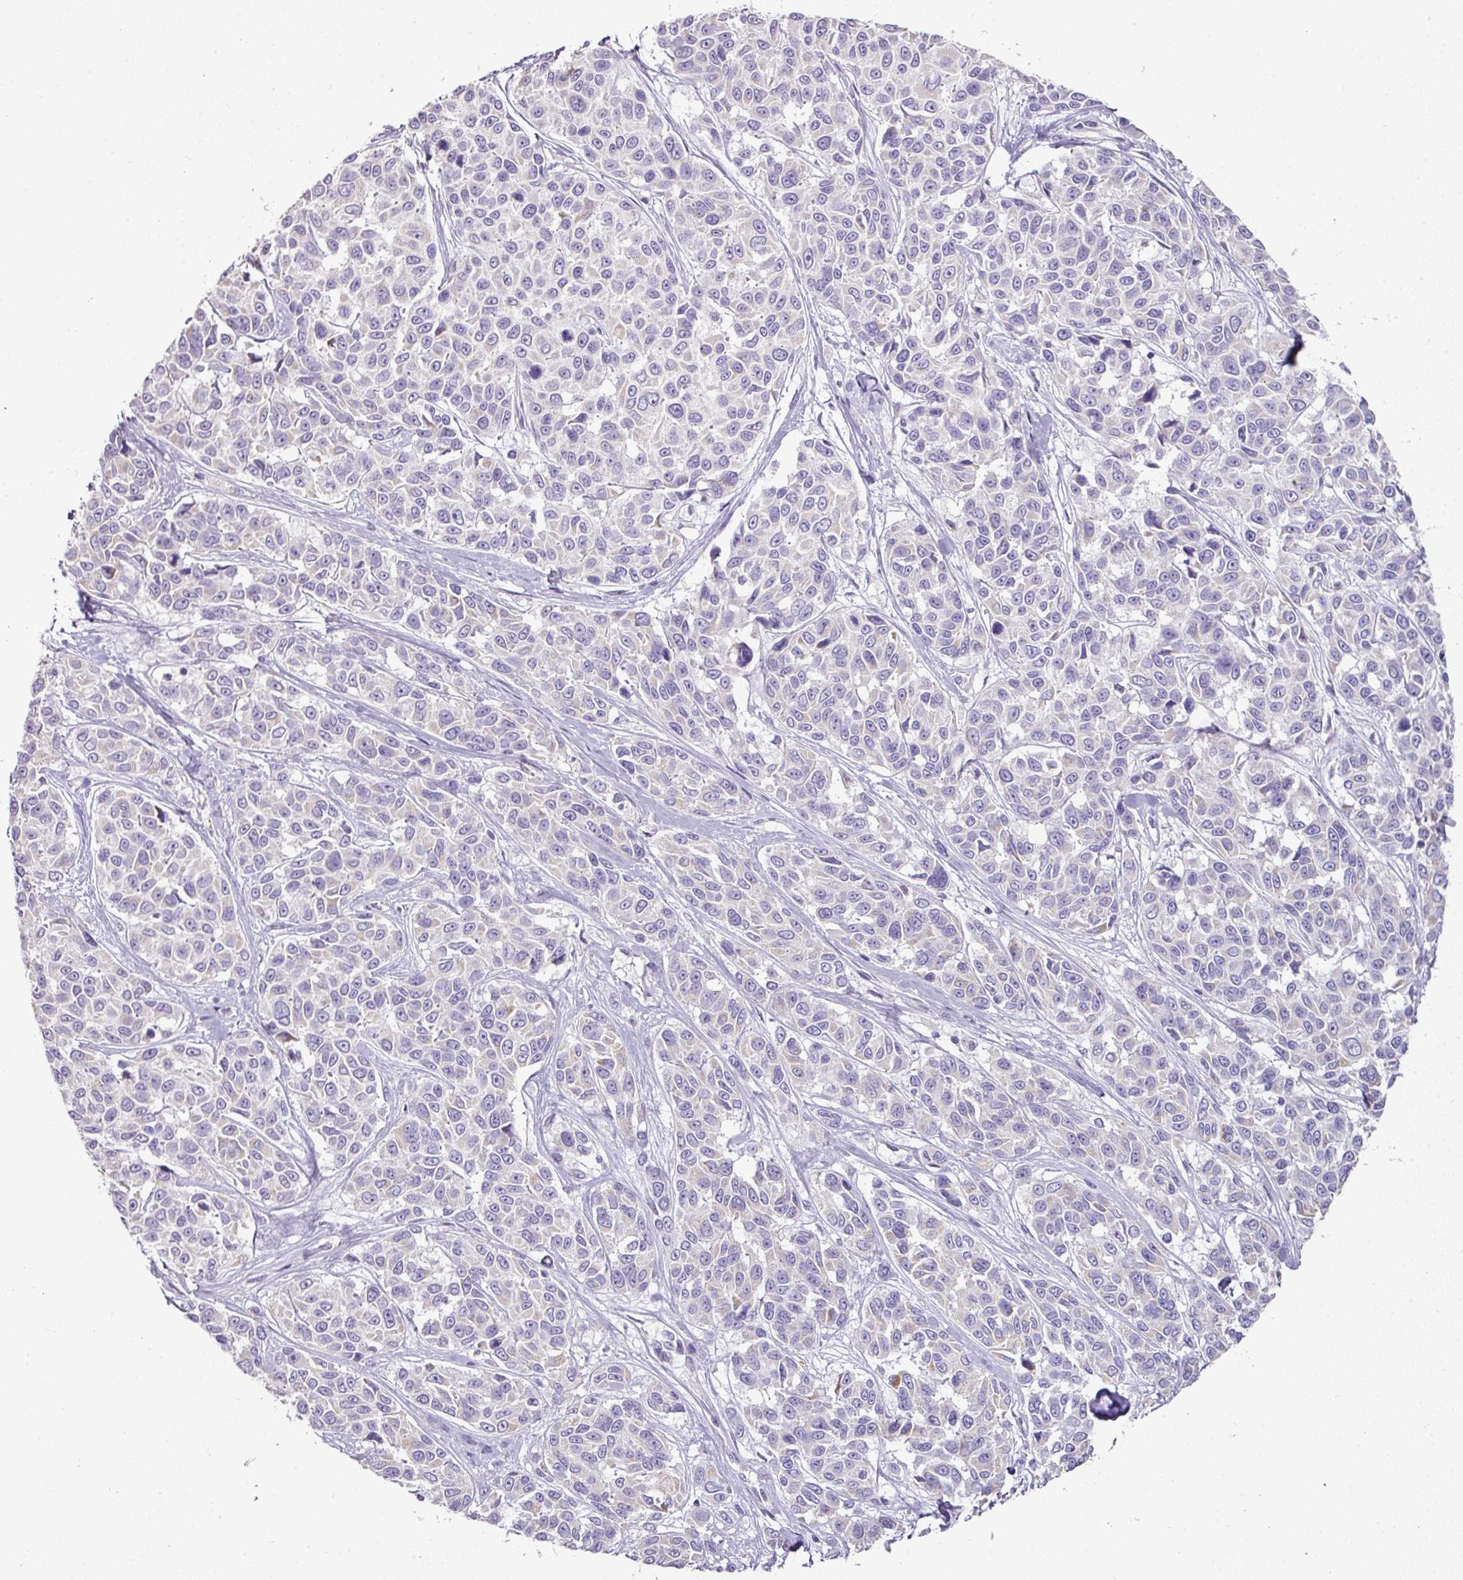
{"staining": {"intensity": "negative", "quantity": "none", "location": "none"}, "tissue": "melanoma", "cell_type": "Tumor cells", "image_type": "cancer", "snomed": [{"axis": "morphology", "description": "Malignant melanoma, NOS"}, {"axis": "topography", "description": "Skin"}], "caption": "Histopathology image shows no protein positivity in tumor cells of melanoma tissue. (DAB immunohistochemistry, high magnification).", "gene": "BRINP2", "patient": {"sex": "female", "age": 66}}